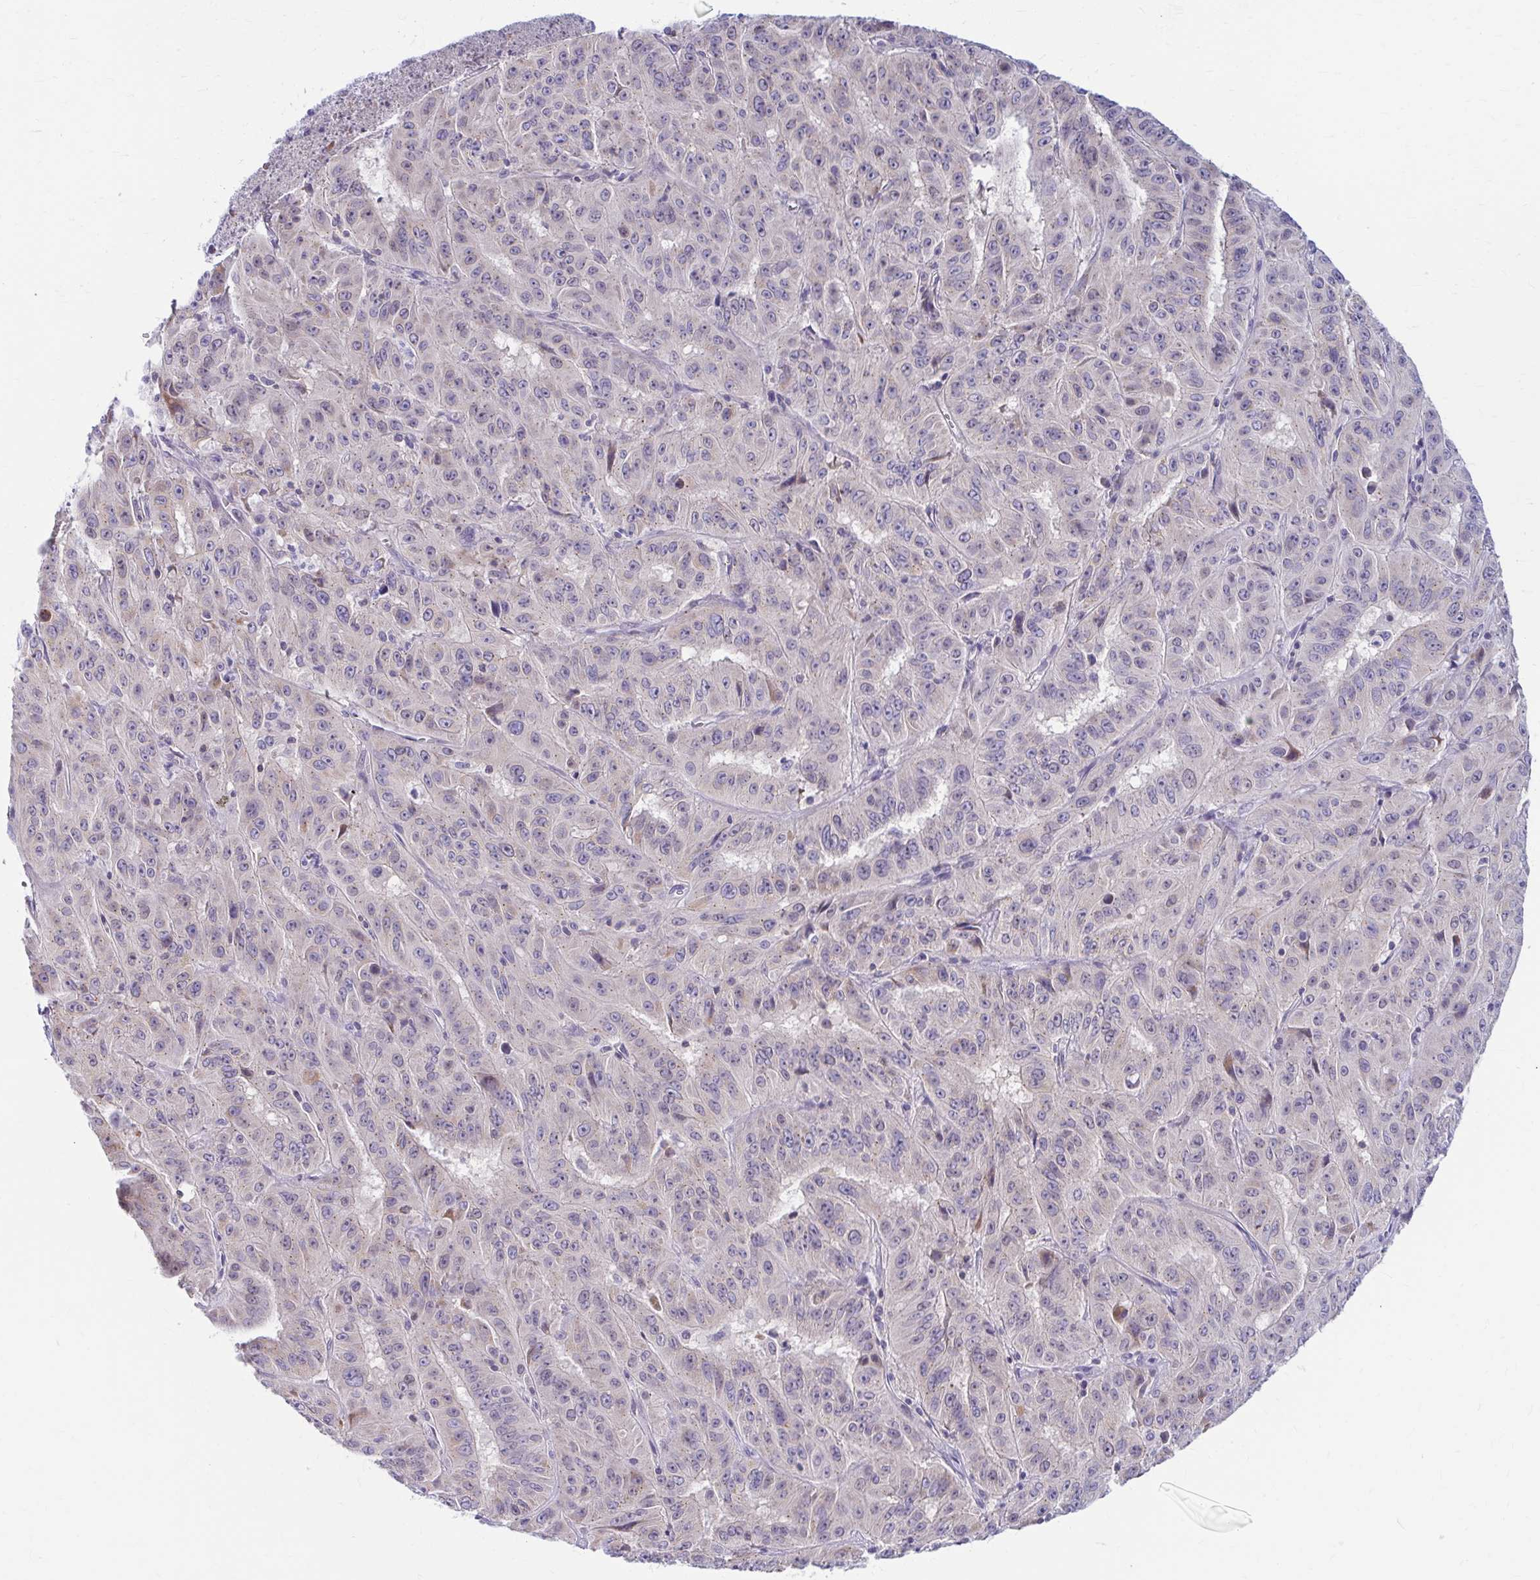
{"staining": {"intensity": "weak", "quantity": "<25%", "location": "cytoplasmic/membranous,nuclear"}, "tissue": "pancreatic cancer", "cell_type": "Tumor cells", "image_type": "cancer", "snomed": [{"axis": "morphology", "description": "Adenocarcinoma, NOS"}, {"axis": "topography", "description": "Pancreas"}], "caption": "Tumor cells show no significant expression in pancreatic adenocarcinoma.", "gene": "RADIL", "patient": {"sex": "male", "age": 63}}